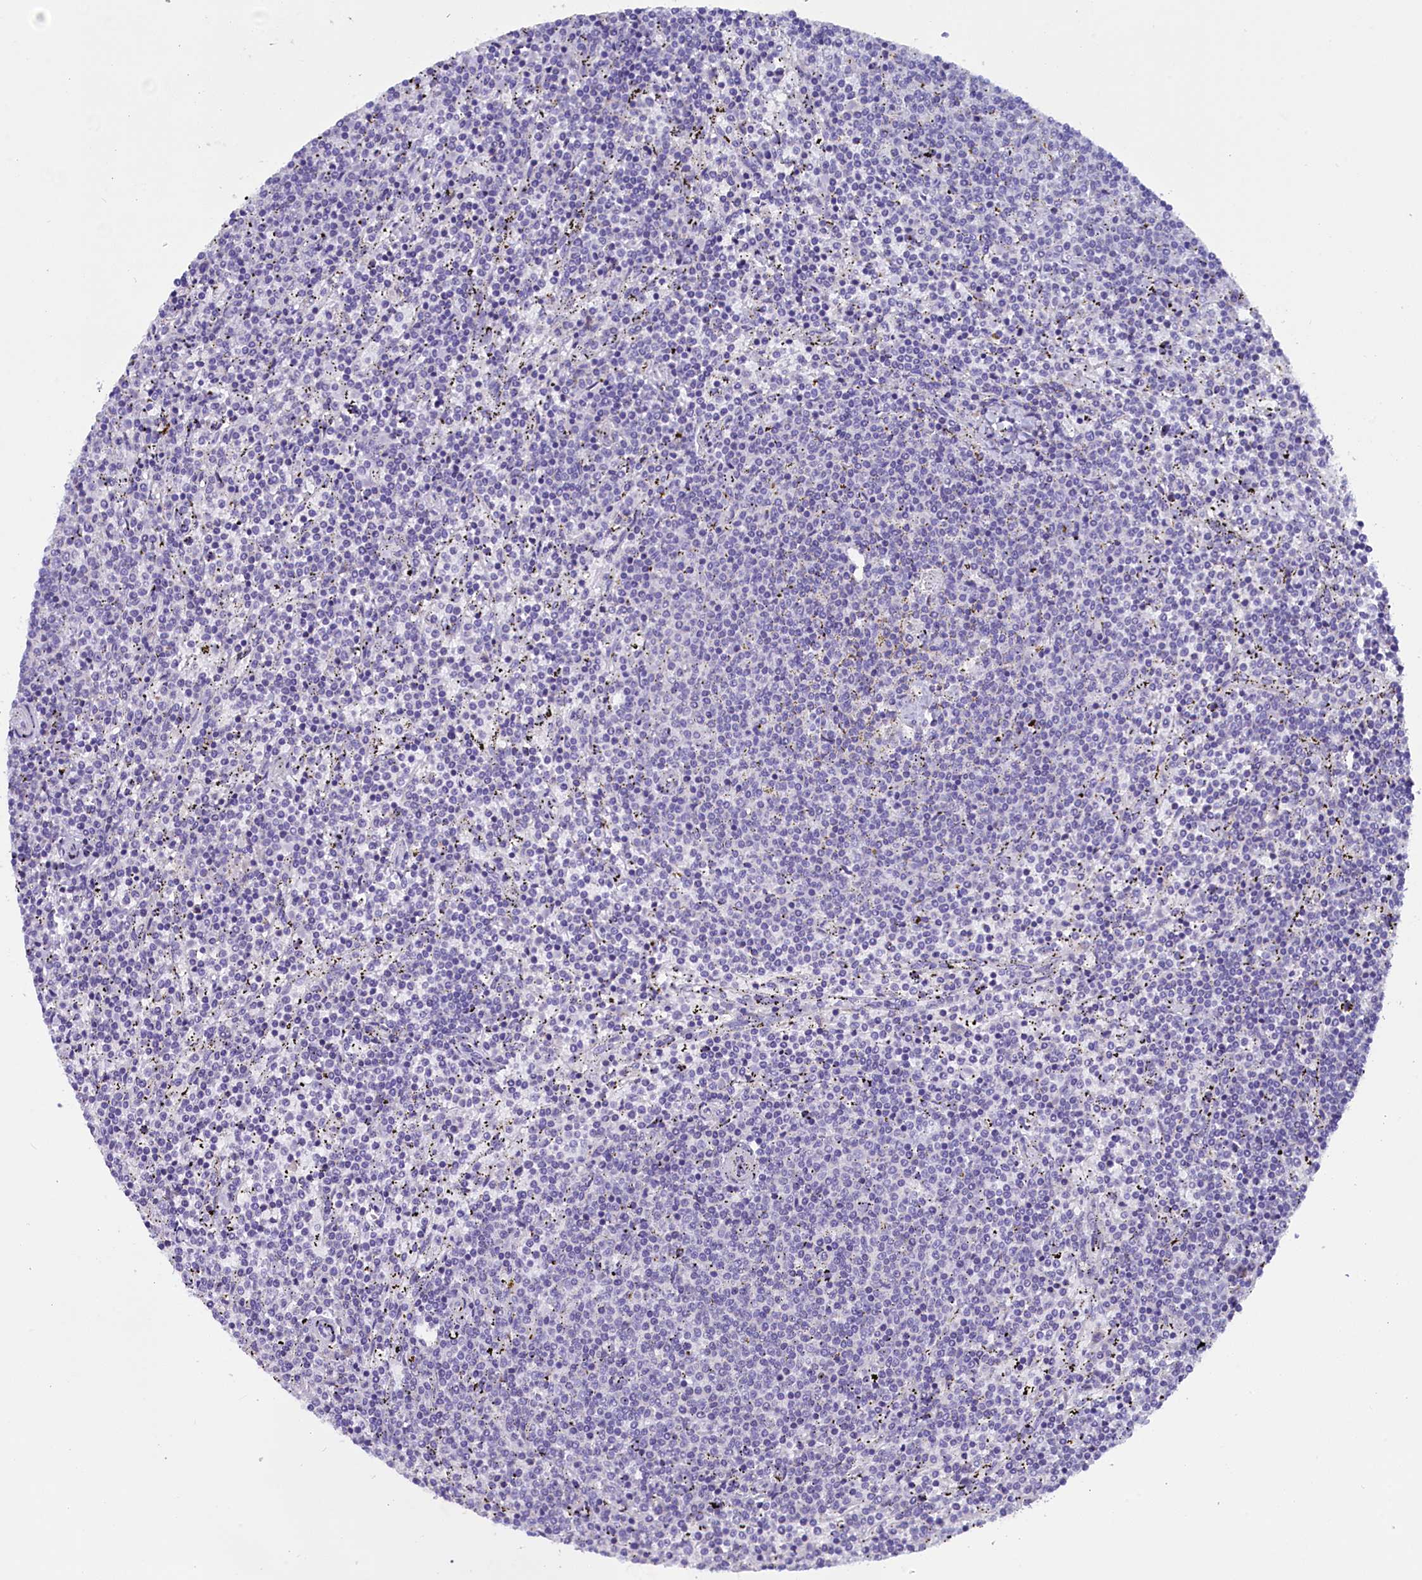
{"staining": {"intensity": "negative", "quantity": "none", "location": "none"}, "tissue": "lymphoma", "cell_type": "Tumor cells", "image_type": "cancer", "snomed": [{"axis": "morphology", "description": "Malignant lymphoma, non-Hodgkin's type, Low grade"}, {"axis": "topography", "description": "Spleen"}], "caption": "Tumor cells are negative for protein expression in human lymphoma.", "gene": "RTTN", "patient": {"sex": "female", "age": 50}}